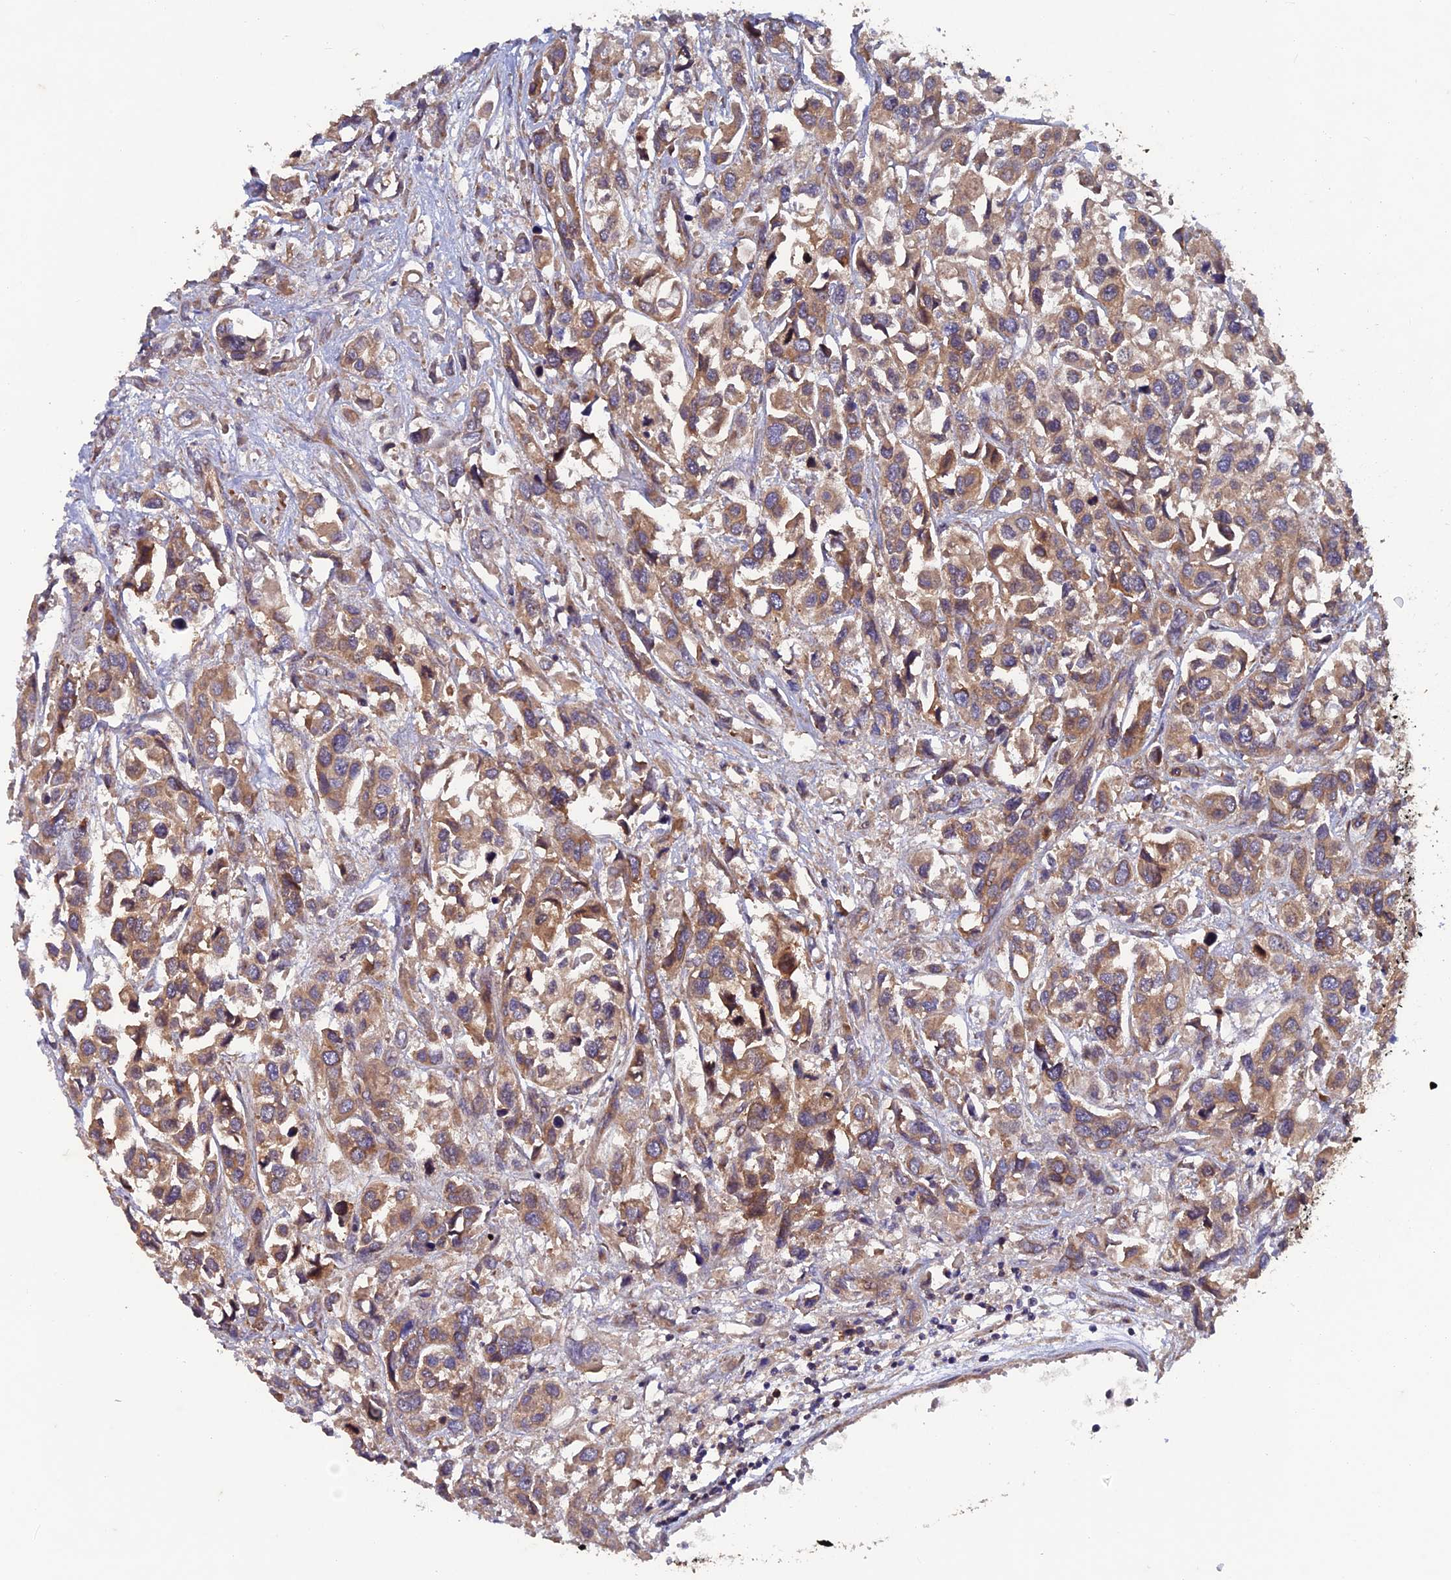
{"staining": {"intensity": "moderate", "quantity": ">75%", "location": "cytoplasmic/membranous"}, "tissue": "urothelial cancer", "cell_type": "Tumor cells", "image_type": "cancer", "snomed": [{"axis": "morphology", "description": "Urothelial carcinoma, High grade"}, {"axis": "topography", "description": "Urinary bladder"}], "caption": "Tumor cells display moderate cytoplasmic/membranous staining in approximately >75% of cells in urothelial cancer. (DAB (3,3'-diaminobenzidine) IHC with brightfield microscopy, high magnification).", "gene": "NCAPG", "patient": {"sex": "male", "age": 67}}